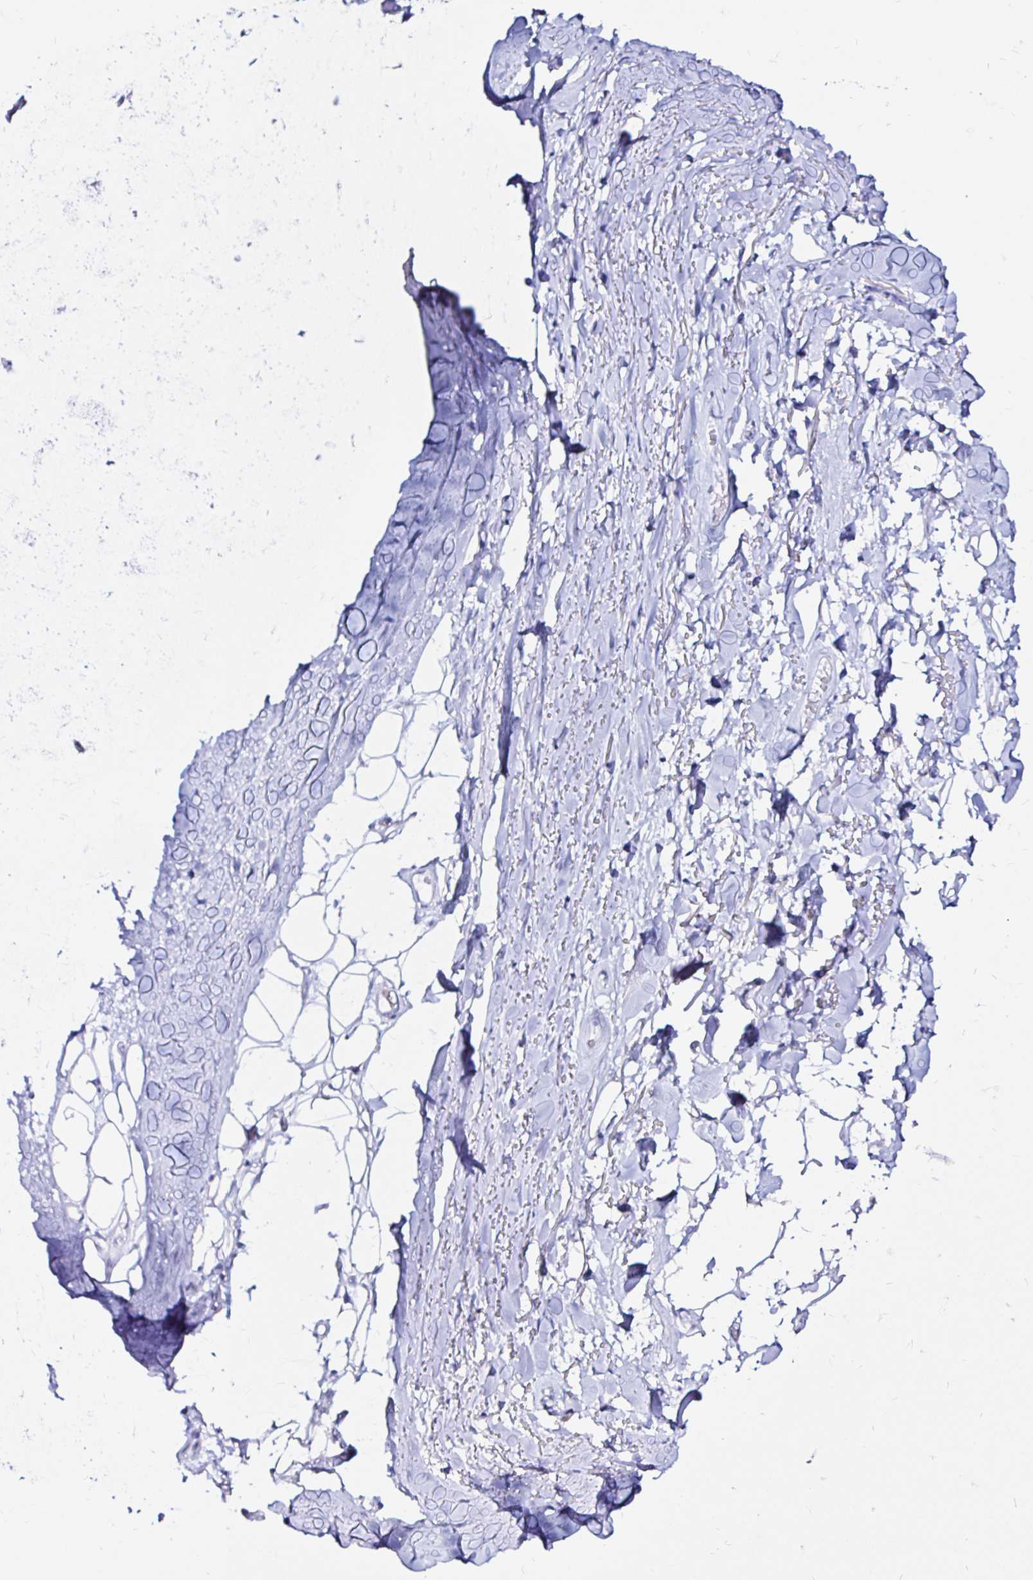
{"staining": {"intensity": "negative", "quantity": "none", "location": "none"}, "tissue": "adipose tissue", "cell_type": "Adipocytes", "image_type": "normal", "snomed": [{"axis": "morphology", "description": "Normal tissue, NOS"}, {"axis": "topography", "description": "Lymph node"}, {"axis": "topography", "description": "Cartilage tissue"}, {"axis": "topography", "description": "Nasopharynx"}], "caption": "Protein analysis of benign adipose tissue demonstrates no significant positivity in adipocytes. (DAB immunohistochemistry (IHC) visualized using brightfield microscopy, high magnification).", "gene": "ZNF432", "patient": {"sex": "male", "age": 63}}